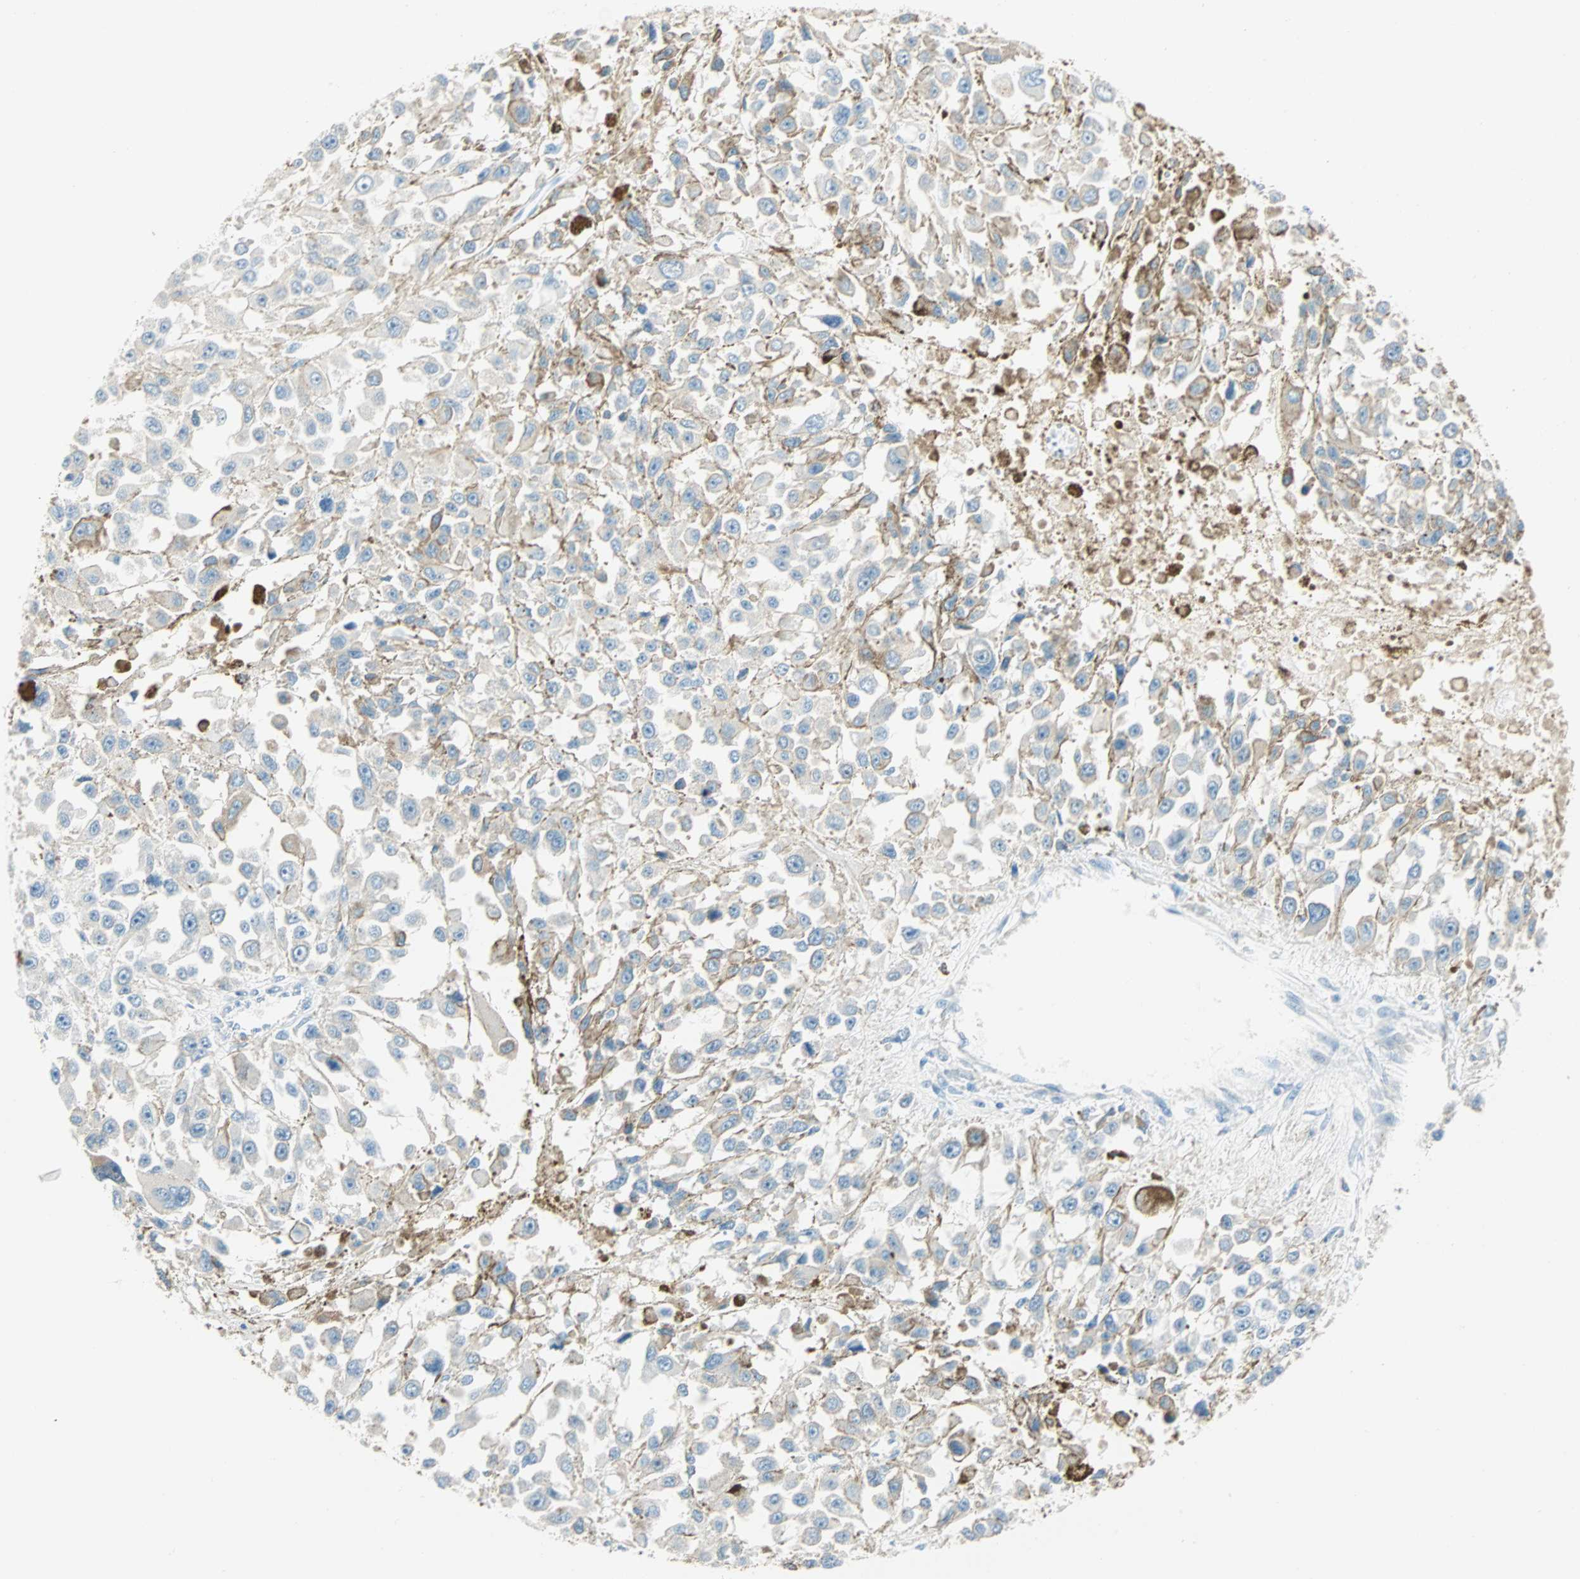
{"staining": {"intensity": "negative", "quantity": "none", "location": "none"}, "tissue": "melanoma", "cell_type": "Tumor cells", "image_type": "cancer", "snomed": [{"axis": "morphology", "description": "Malignant melanoma, Metastatic site"}, {"axis": "topography", "description": "Lymph node"}], "caption": "Immunohistochemistry (IHC) image of malignant melanoma (metastatic site) stained for a protein (brown), which displays no positivity in tumor cells.", "gene": "ATF6", "patient": {"sex": "male", "age": 59}}